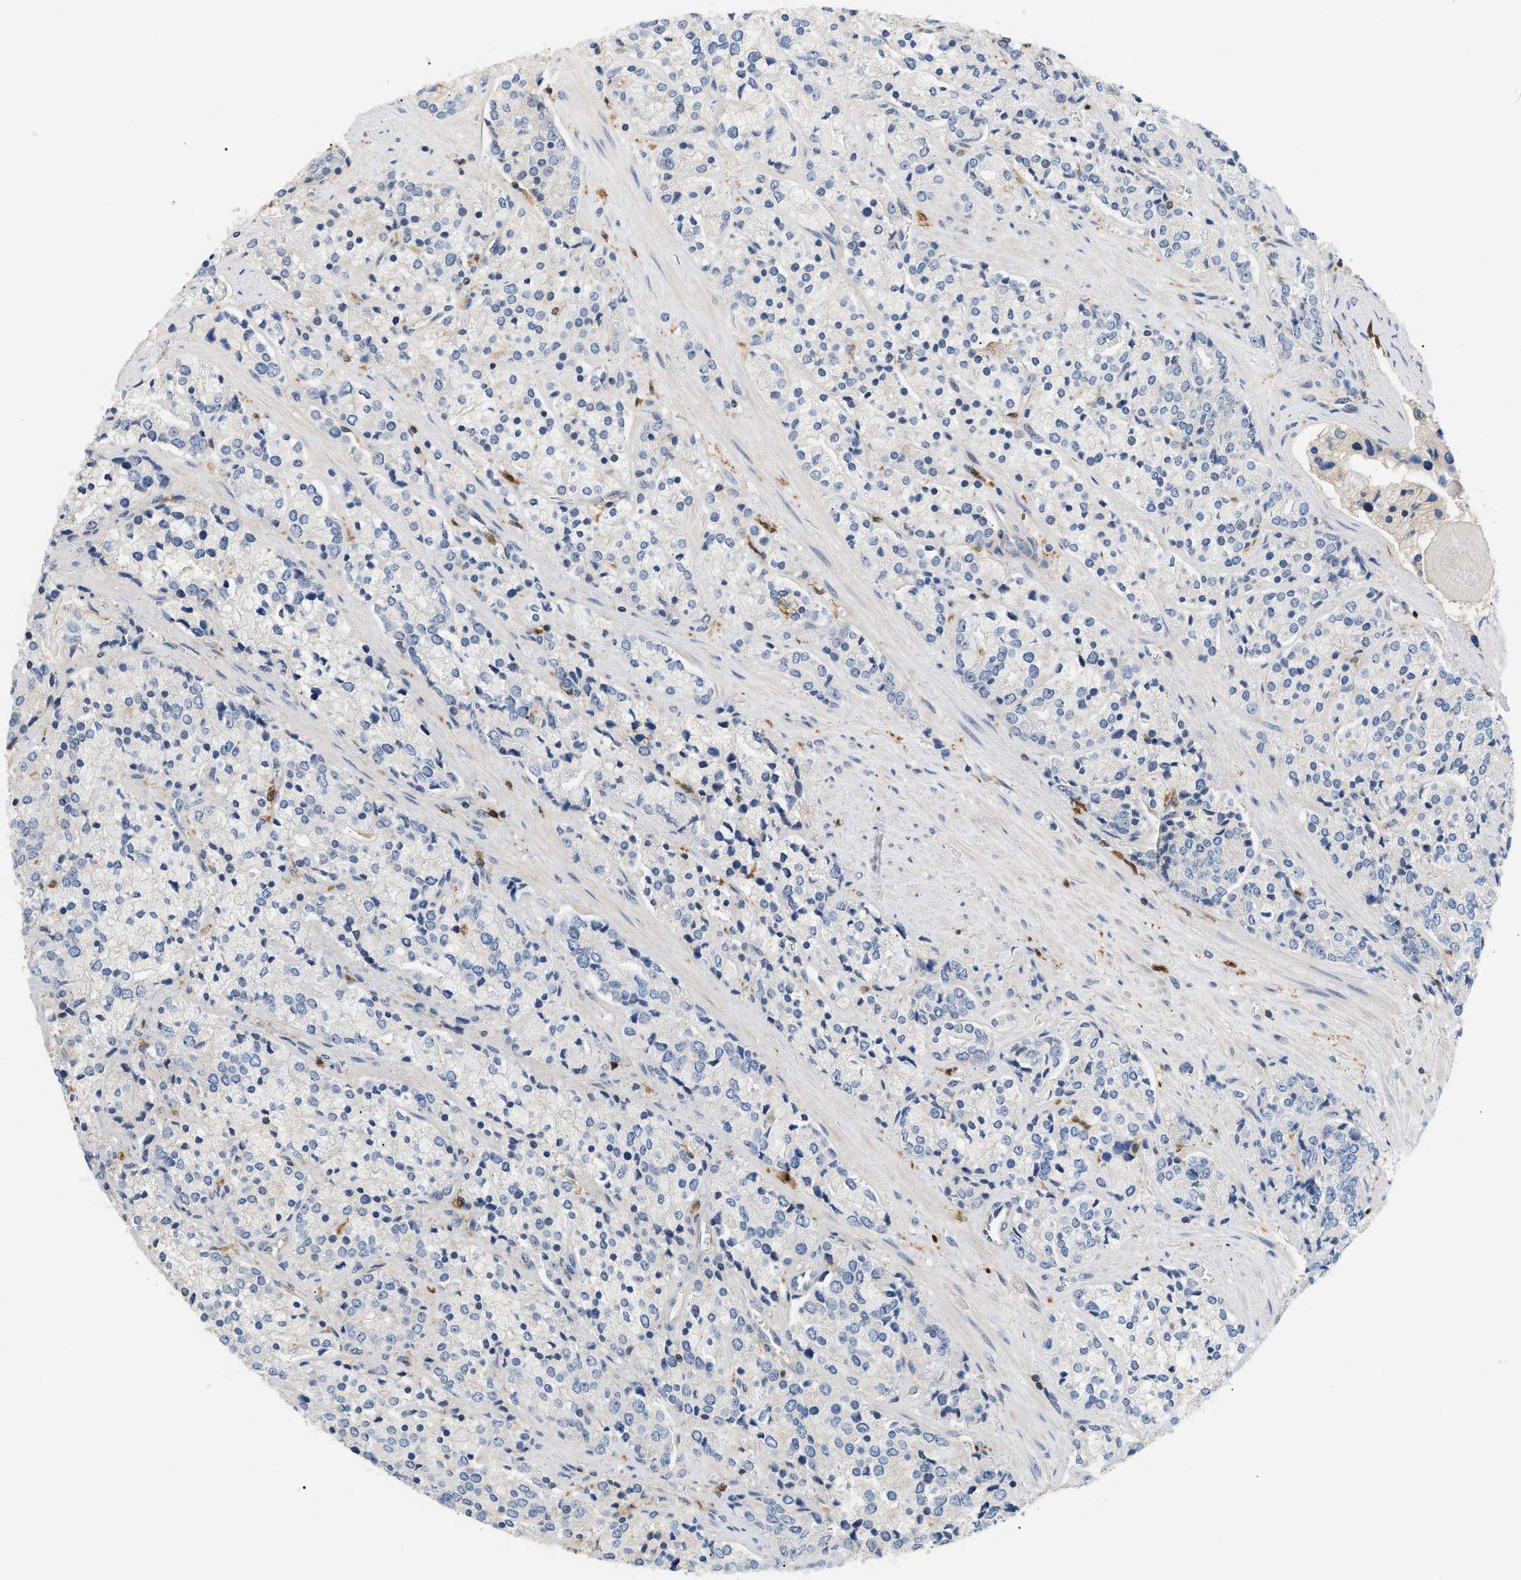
{"staining": {"intensity": "negative", "quantity": "none", "location": "none"}, "tissue": "prostate cancer", "cell_type": "Tumor cells", "image_type": "cancer", "snomed": [{"axis": "morphology", "description": "Adenocarcinoma, High grade"}, {"axis": "topography", "description": "Prostate"}], "caption": "Adenocarcinoma (high-grade) (prostate) was stained to show a protein in brown. There is no significant staining in tumor cells.", "gene": "PYCARD", "patient": {"sex": "male", "age": 71}}